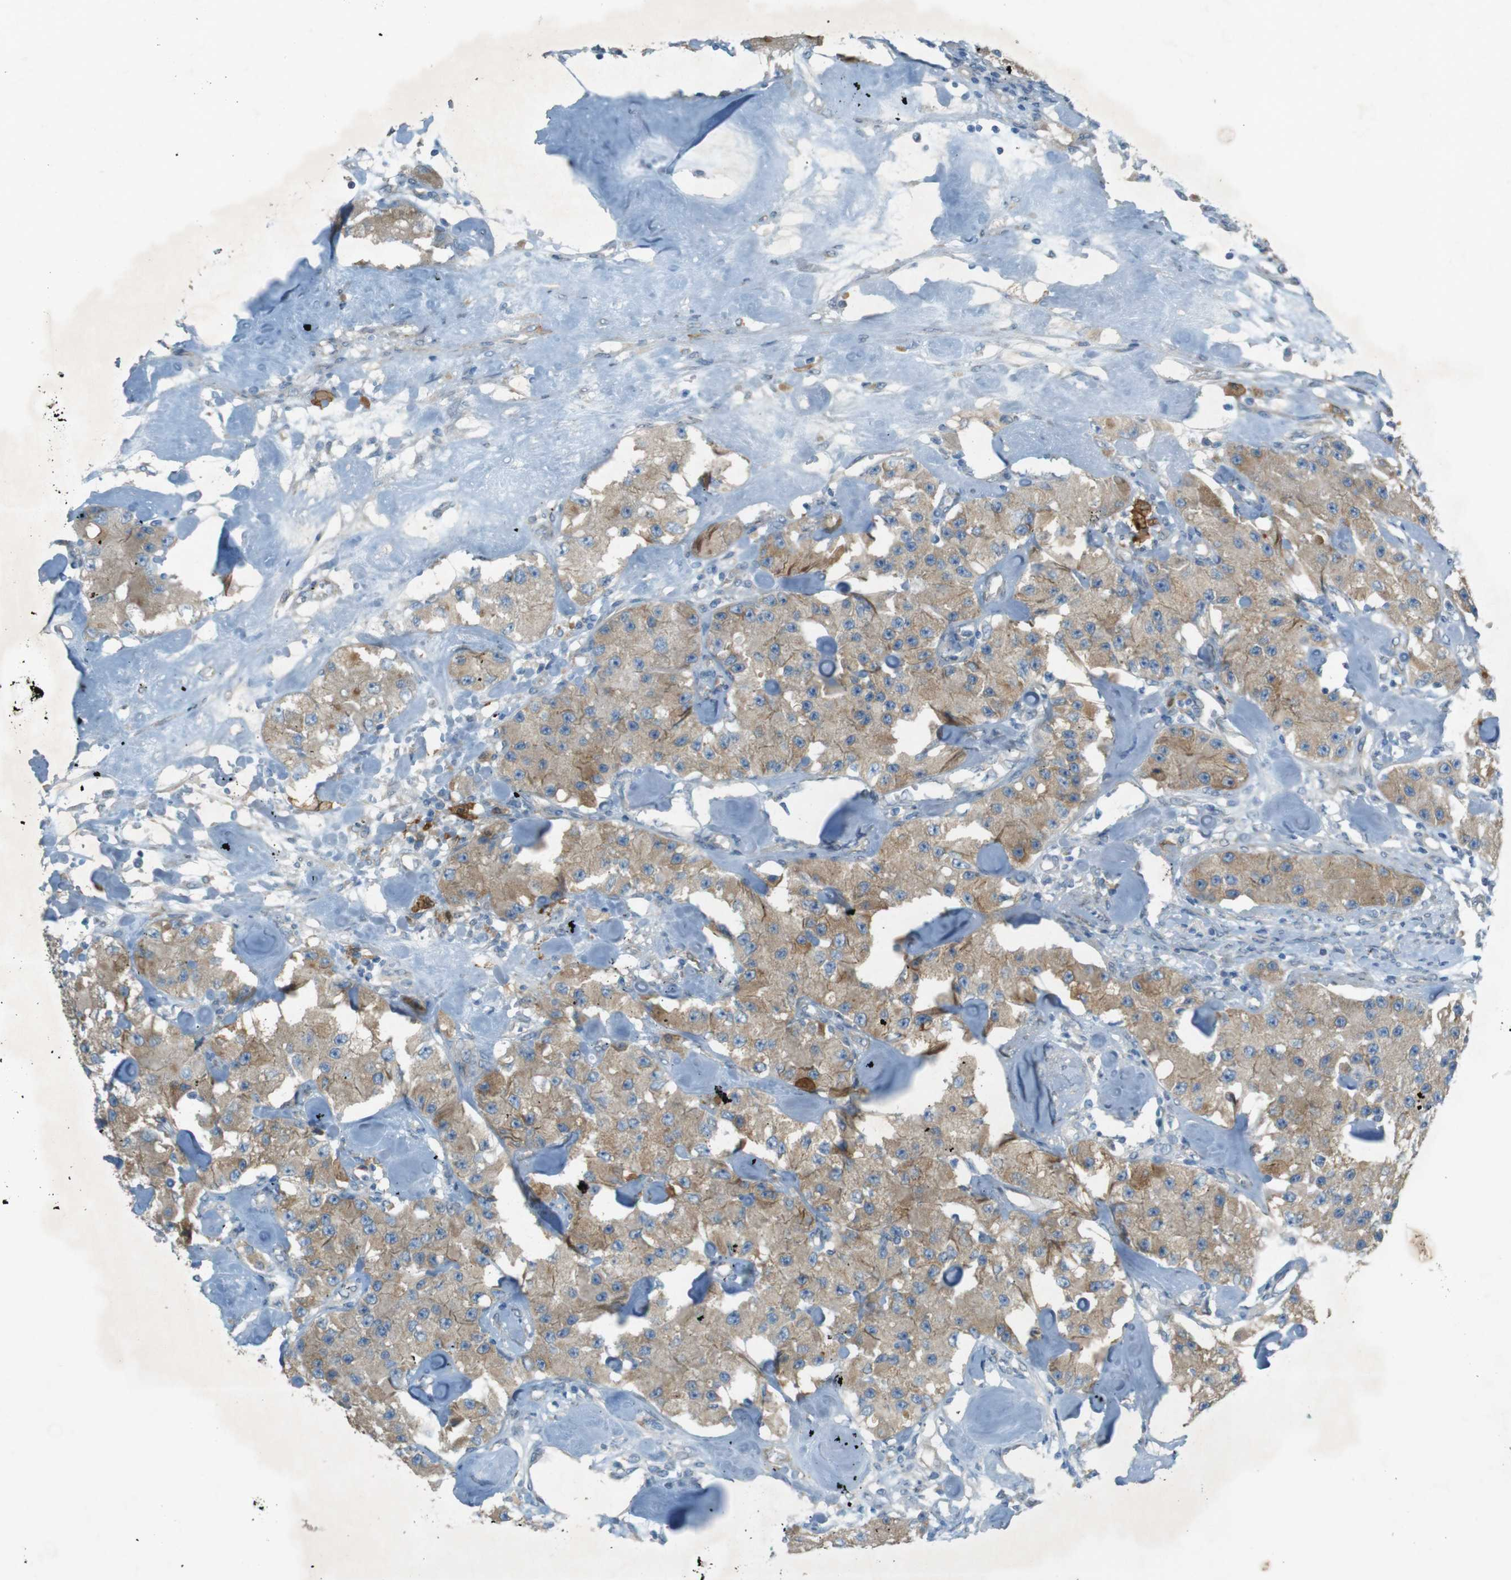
{"staining": {"intensity": "moderate", "quantity": "25%-75%", "location": "cytoplasmic/membranous"}, "tissue": "carcinoid", "cell_type": "Tumor cells", "image_type": "cancer", "snomed": [{"axis": "morphology", "description": "Carcinoid, malignant, NOS"}, {"axis": "topography", "description": "Pancreas"}], "caption": "Carcinoid stained with IHC exhibits moderate cytoplasmic/membranous staining in approximately 25%-75% of tumor cells.", "gene": "TMEM41B", "patient": {"sex": "male", "age": 41}}